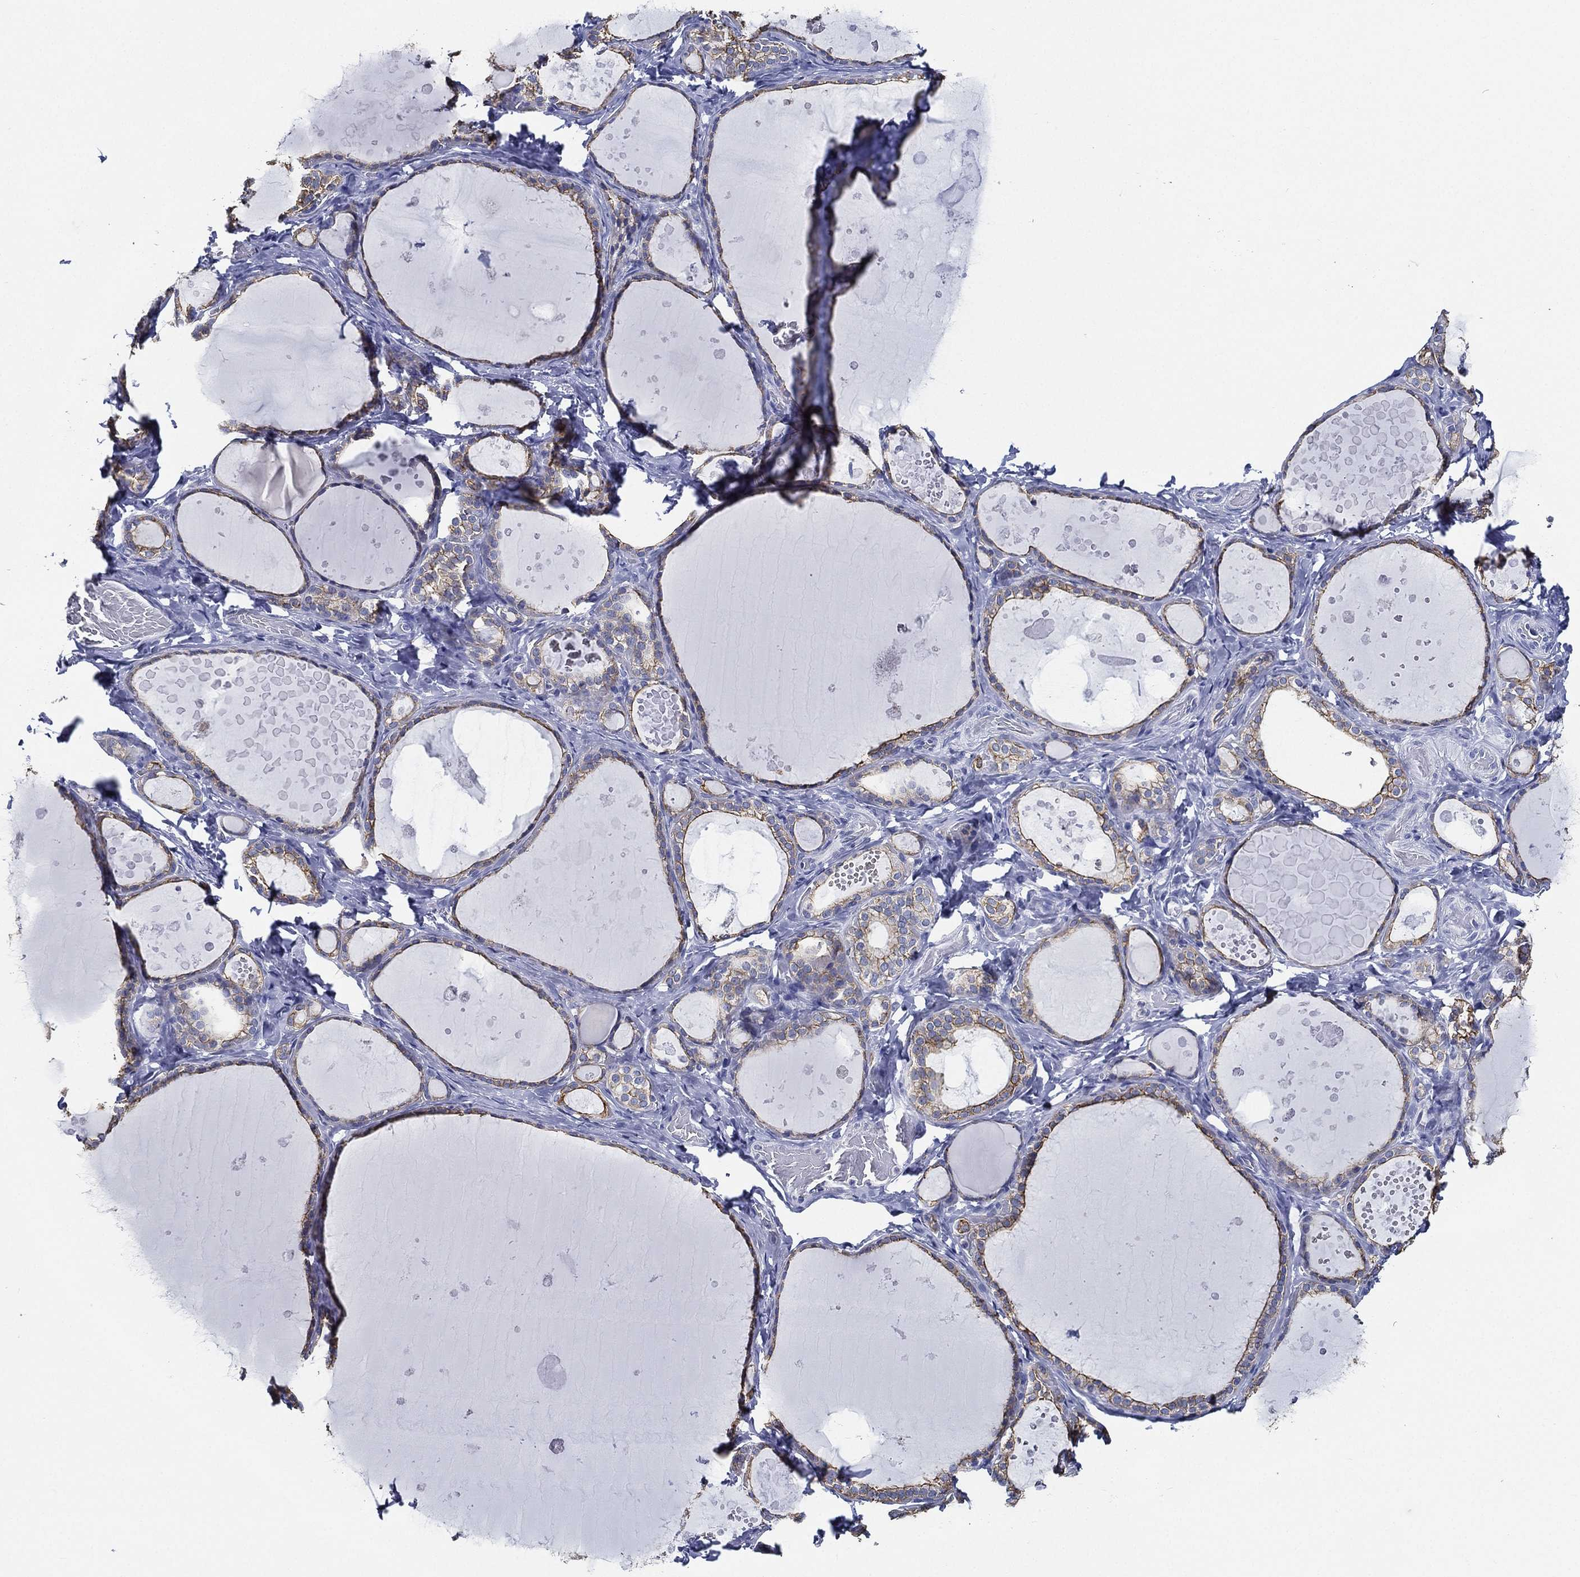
{"staining": {"intensity": "moderate", "quantity": "25%-75%", "location": "cytoplasmic/membranous"}, "tissue": "thyroid gland", "cell_type": "Glandular cells", "image_type": "normal", "snomed": [{"axis": "morphology", "description": "Normal tissue, NOS"}, {"axis": "topography", "description": "Thyroid gland"}], "caption": "Protein analysis of unremarkable thyroid gland displays moderate cytoplasmic/membranous staining in approximately 25%-75% of glandular cells.", "gene": "NEDD9", "patient": {"sex": "female", "age": 56}}